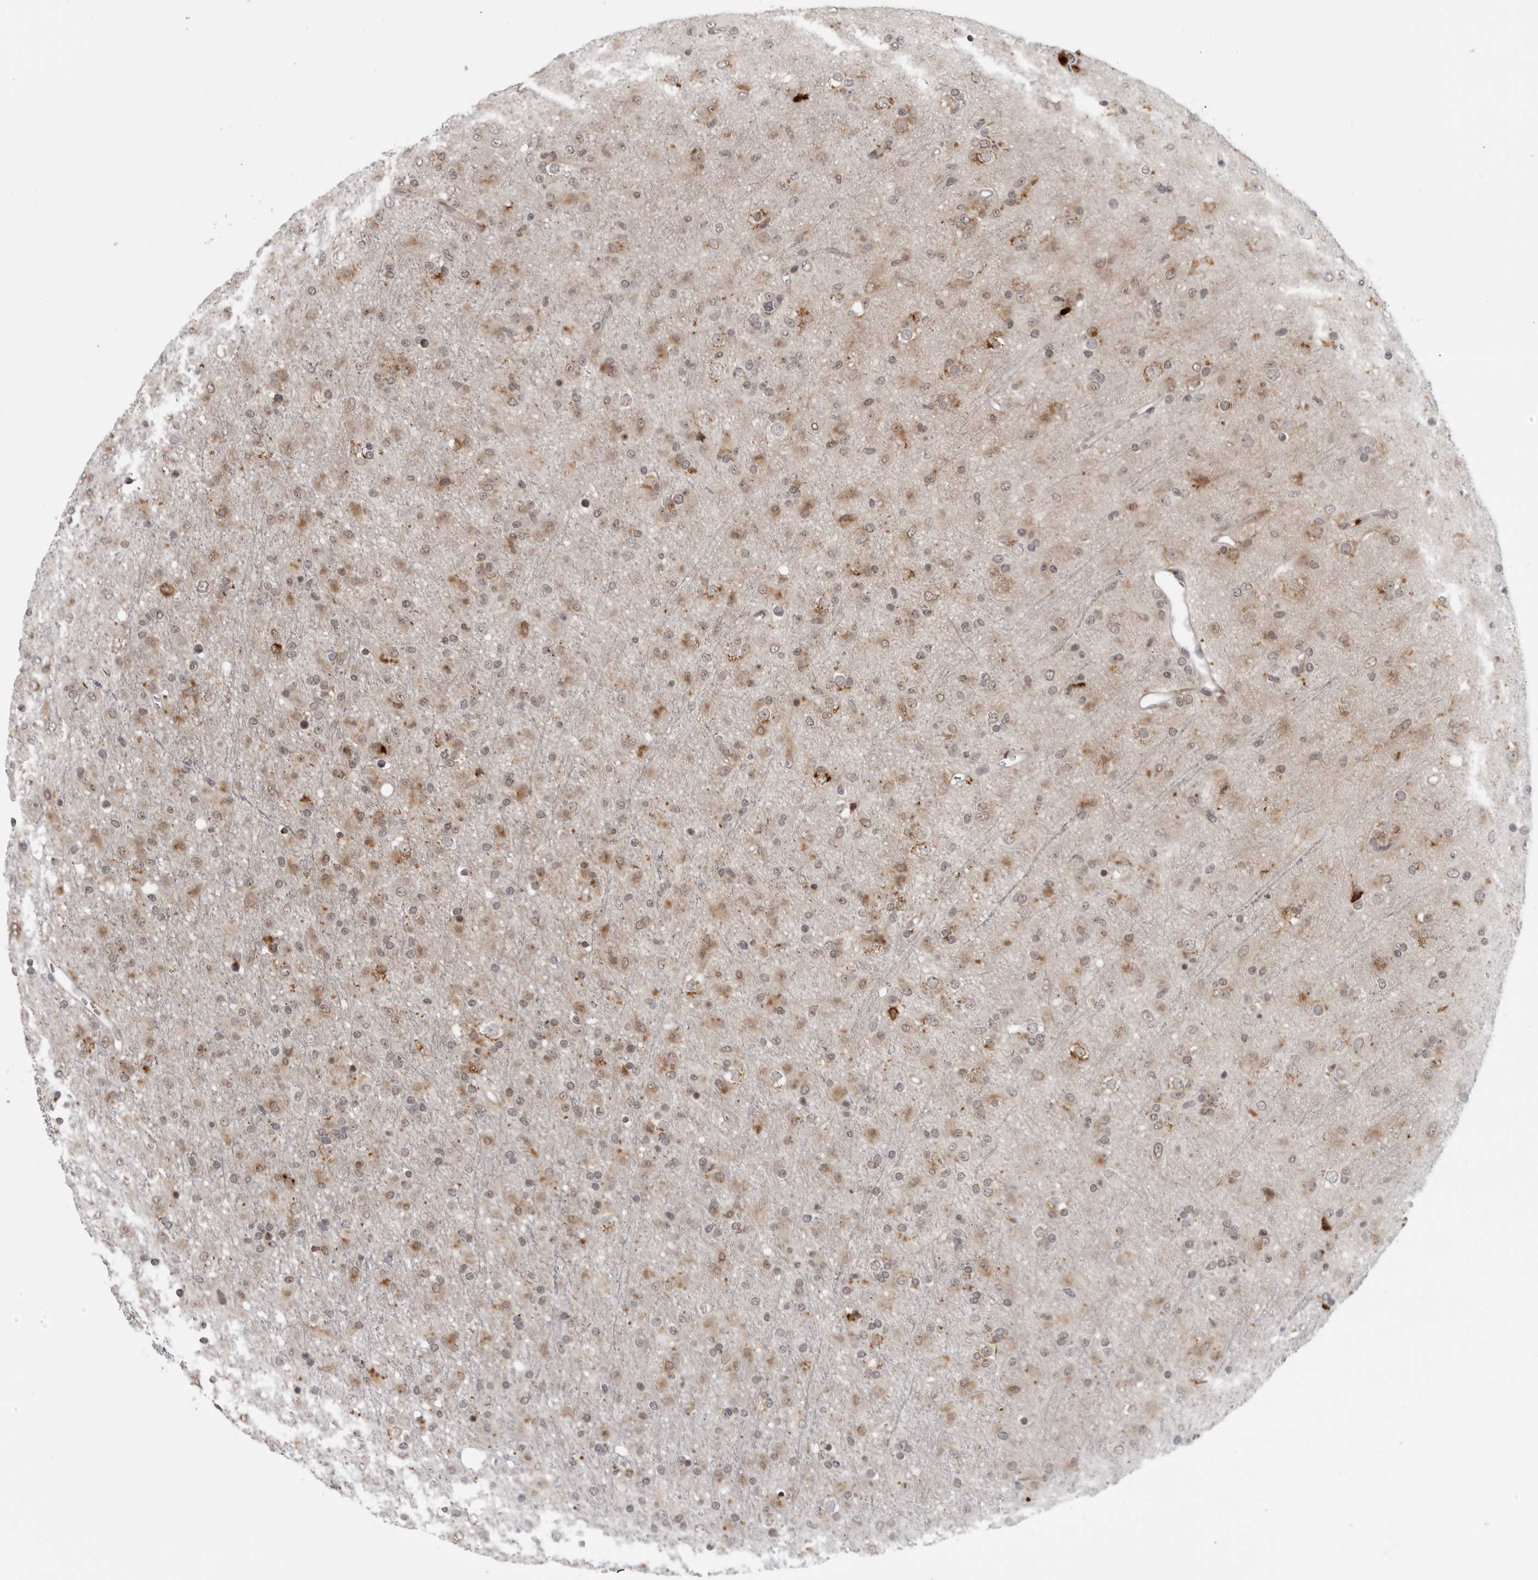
{"staining": {"intensity": "moderate", "quantity": "25%-75%", "location": "cytoplasmic/membranous"}, "tissue": "glioma", "cell_type": "Tumor cells", "image_type": "cancer", "snomed": [{"axis": "morphology", "description": "Glioma, malignant, Low grade"}, {"axis": "topography", "description": "Brain"}], "caption": "This is a micrograph of immunohistochemistry (IHC) staining of malignant glioma (low-grade), which shows moderate expression in the cytoplasmic/membranous of tumor cells.", "gene": "THOP1", "patient": {"sex": "male", "age": 65}}